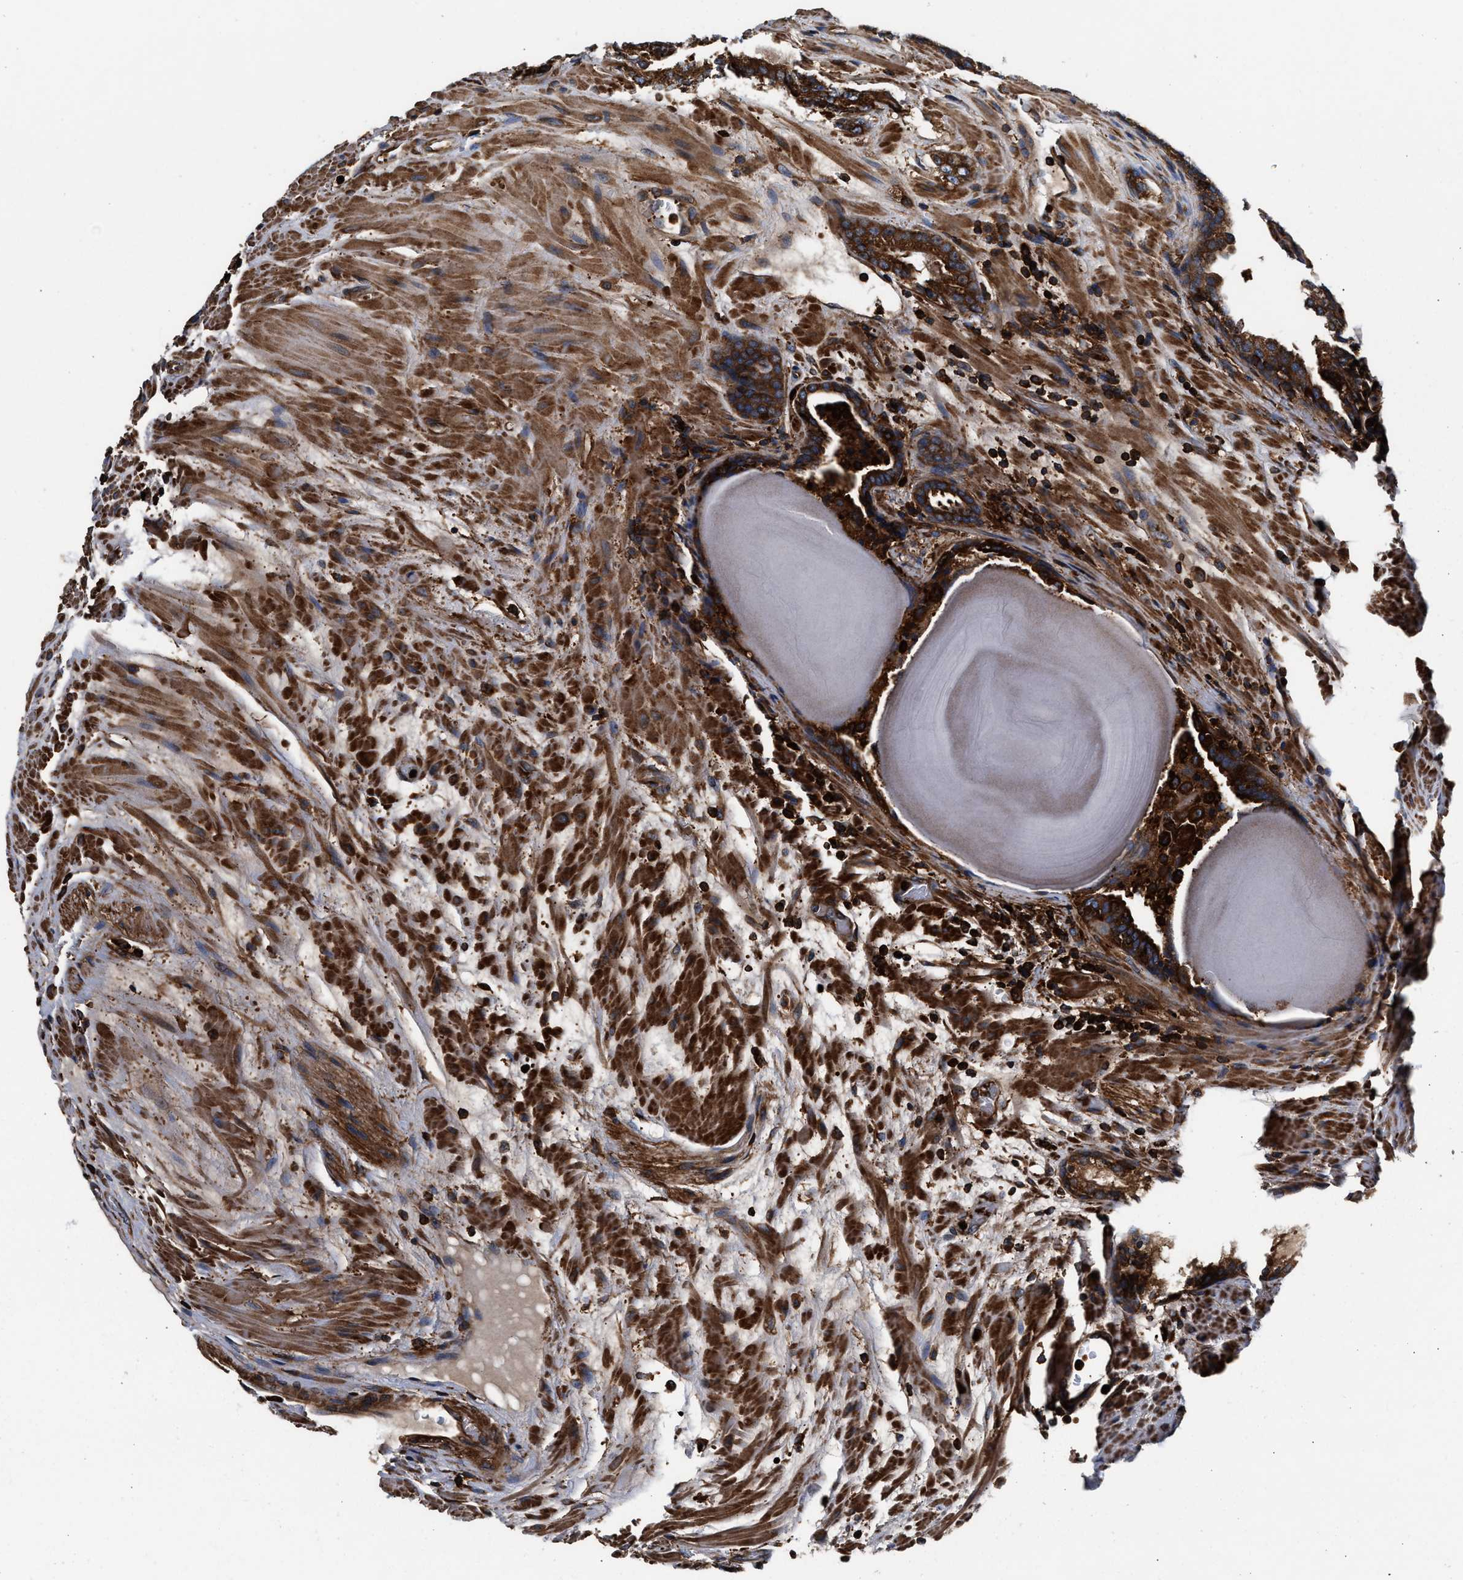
{"staining": {"intensity": "strong", "quantity": ">75%", "location": "cytoplasmic/membranous"}, "tissue": "prostate cancer", "cell_type": "Tumor cells", "image_type": "cancer", "snomed": [{"axis": "morphology", "description": "Adenocarcinoma, Low grade"}, {"axis": "topography", "description": "Prostate"}], "caption": "Brown immunohistochemical staining in human prostate cancer (adenocarcinoma (low-grade)) exhibits strong cytoplasmic/membranous staining in about >75% of tumor cells.", "gene": "KYAT1", "patient": {"sex": "male", "age": 69}}